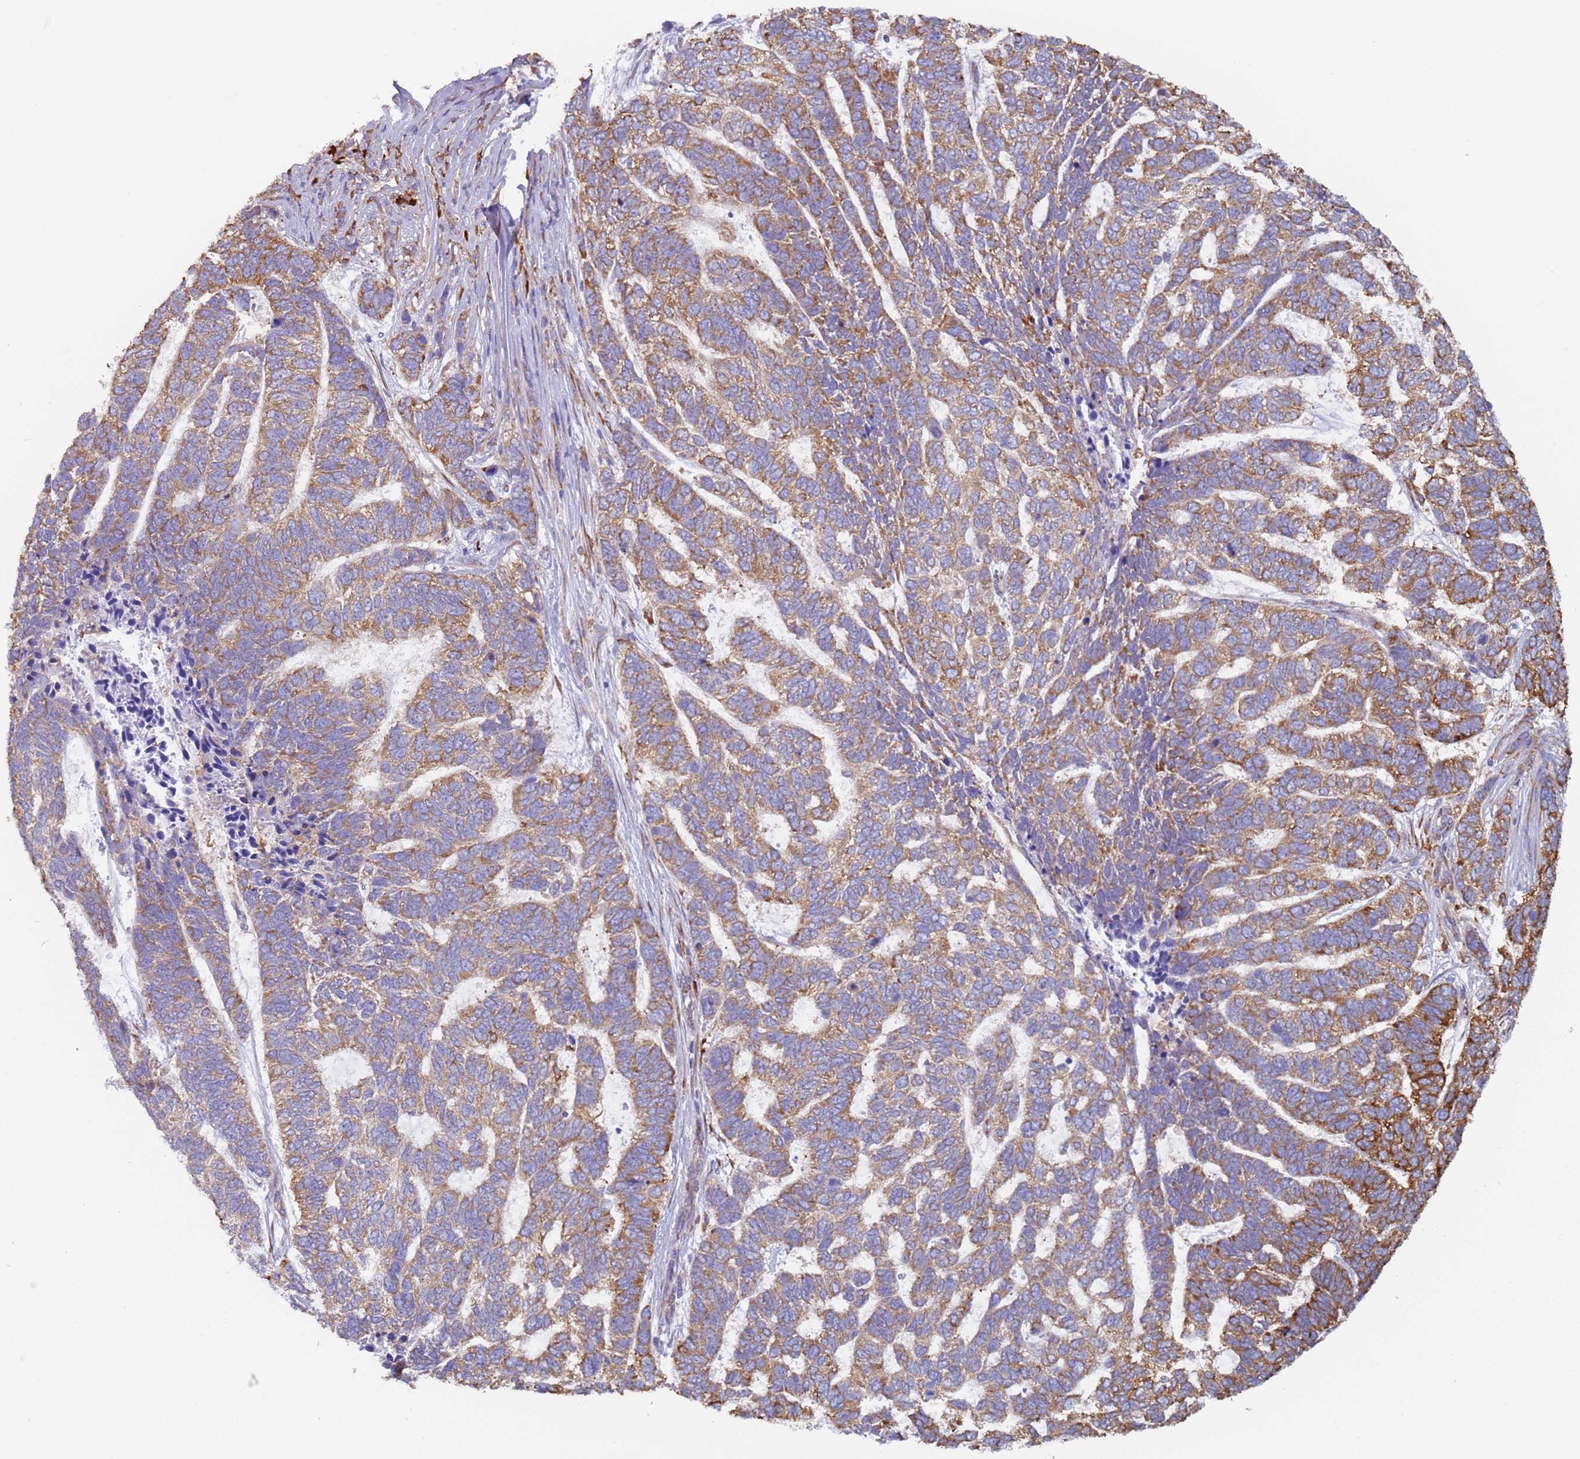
{"staining": {"intensity": "moderate", "quantity": ">75%", "location": "cytoplasmic/membranous"}, "tissue": "skin cancer", "cell_type": "Tumor cells", "image_type": "cancer", "snomed": [{"axis": "morphology", "description": "Basal cell carcinoma"}, {"axis": "topography", "description": "Skin"}], "caption": "This histopathology image displays IHC staining of skin basal cell carcinoma, with medium moderate cytoplasmic/membranous staining in about >75% of tumor cells.", "gene": "ZNF844", "patient": {"sex": "female", "age": 65}}